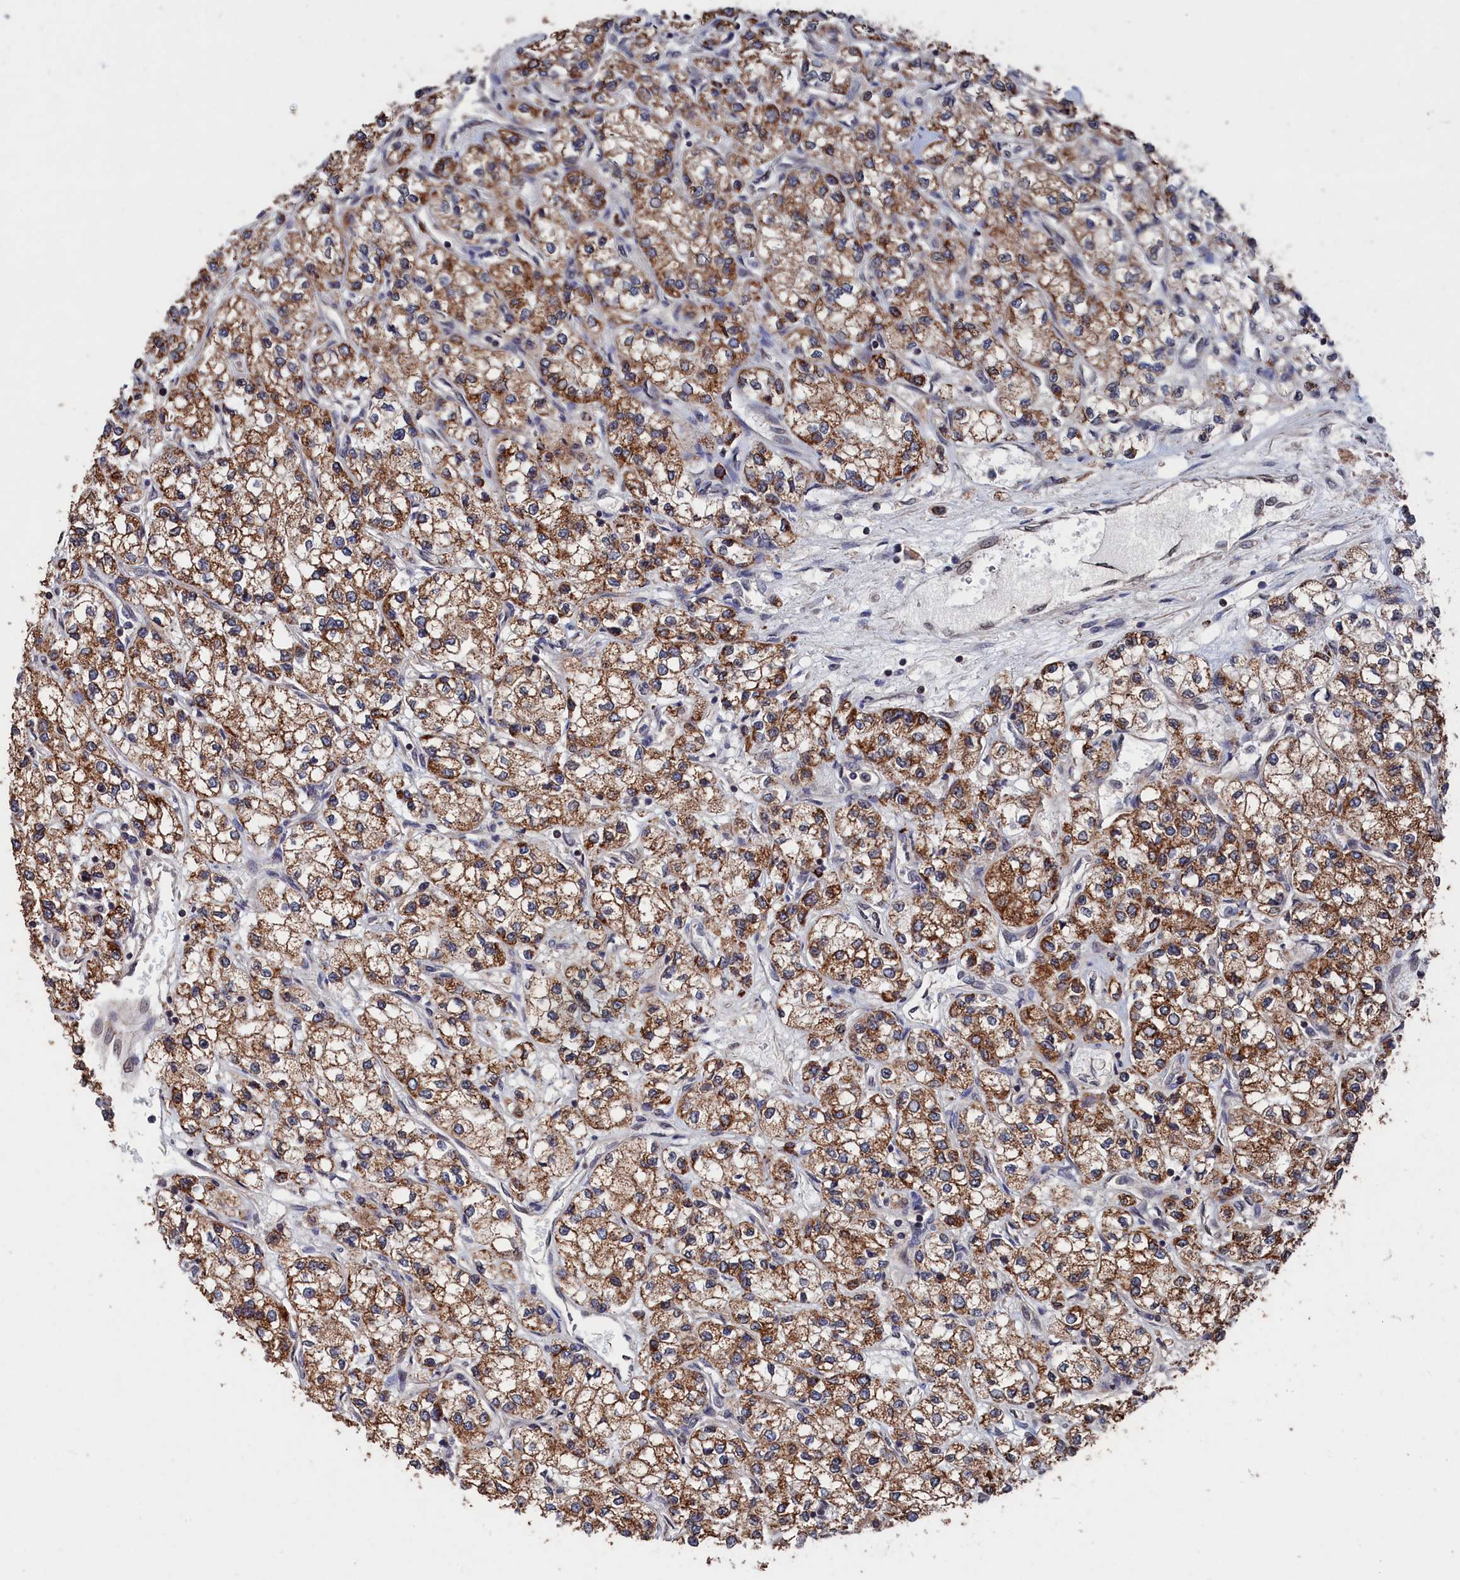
{"staining": {"intensity": "moderate", "quantity": ">75%", "location": "cytoplasmic/membranous"}, "tissue": "renal cancer", "cell_type": "Tumor cells", "image_type": "cancer", "snomed": [{"axis": "morphology", "description": "Adenocarcinoma, NOS"}, {"axis": "topography", "description": "Kidney"}], "caption": "Human renal adenocarcinoma stained for a protein (brown) exhibits moderate cytoplasmic/membranous positive expression in approximately >75% of tumor cells.", "gene": "PDE12", "patient": {"sex": "male", "age": 80}}